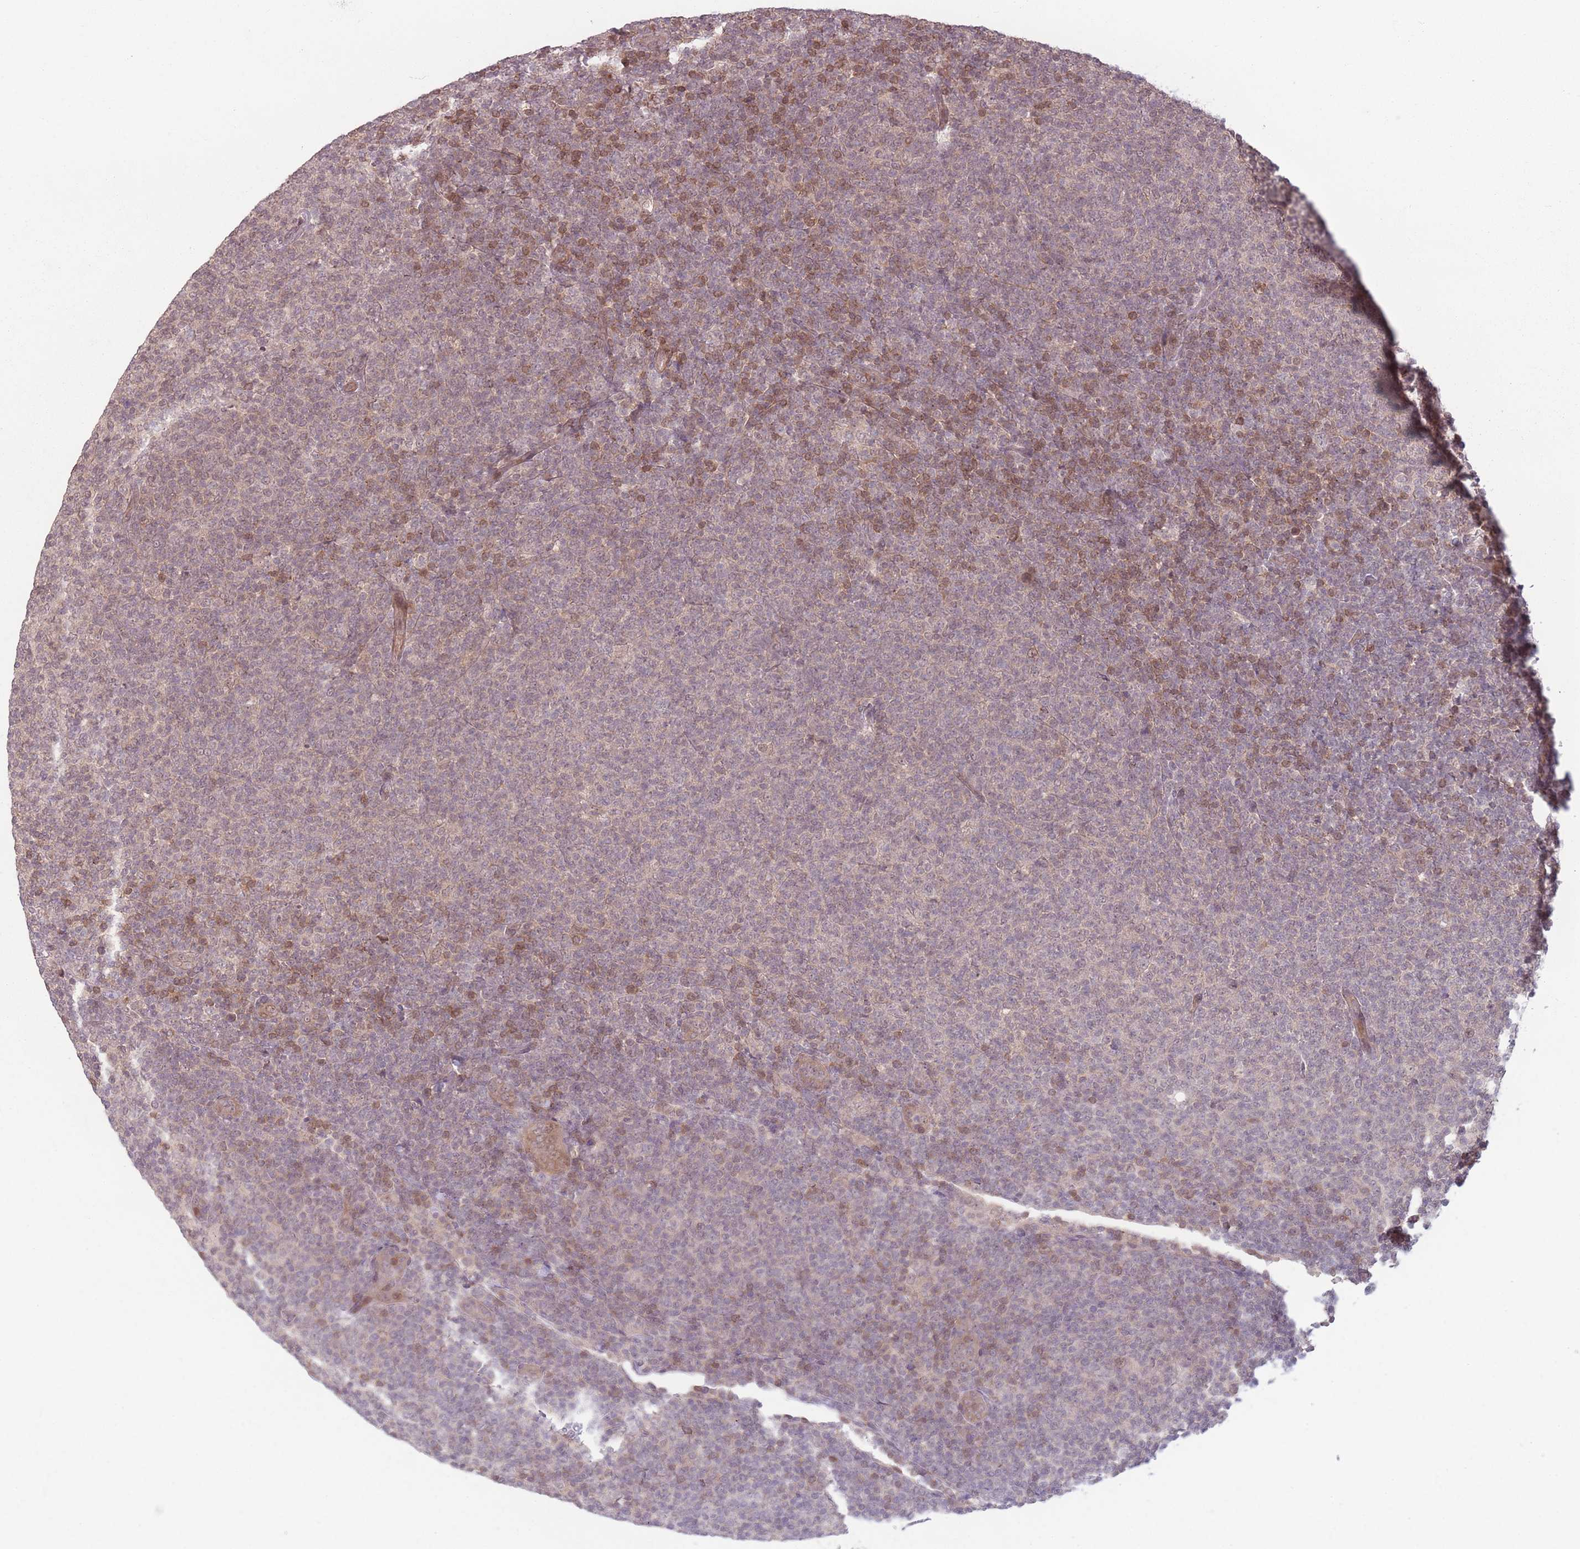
{"staining": {"intensity": "moderate", "quantity": "<25%", "location": "cytoplasmic/membranous"}, "tissue": "lymphoma", "cell_type": "Tumor cells", "image_type": "cancer", "snomed": [{"axis": "morphology", "description": "Malignant lymphoma, non-Hodgkin's type, Low grade"}, {"axis": "topography", "description": "Lymph node"}], "caption": "A high-resolution photomicrograph shows IHC staining of low-grade malignant lymphoma, non-Hodgkin's type, which displays moderate cytoplasmic/membranous staining in approximately <25% of tumor cells. The staining was performed using DAB (3,3'-diaminobenzidine), with brown indicating positive protein expression. Nuclei are stained blue with hematoxylin.", "gene": "CCDC154", "patient": {"sex": "male", "age": 66}}